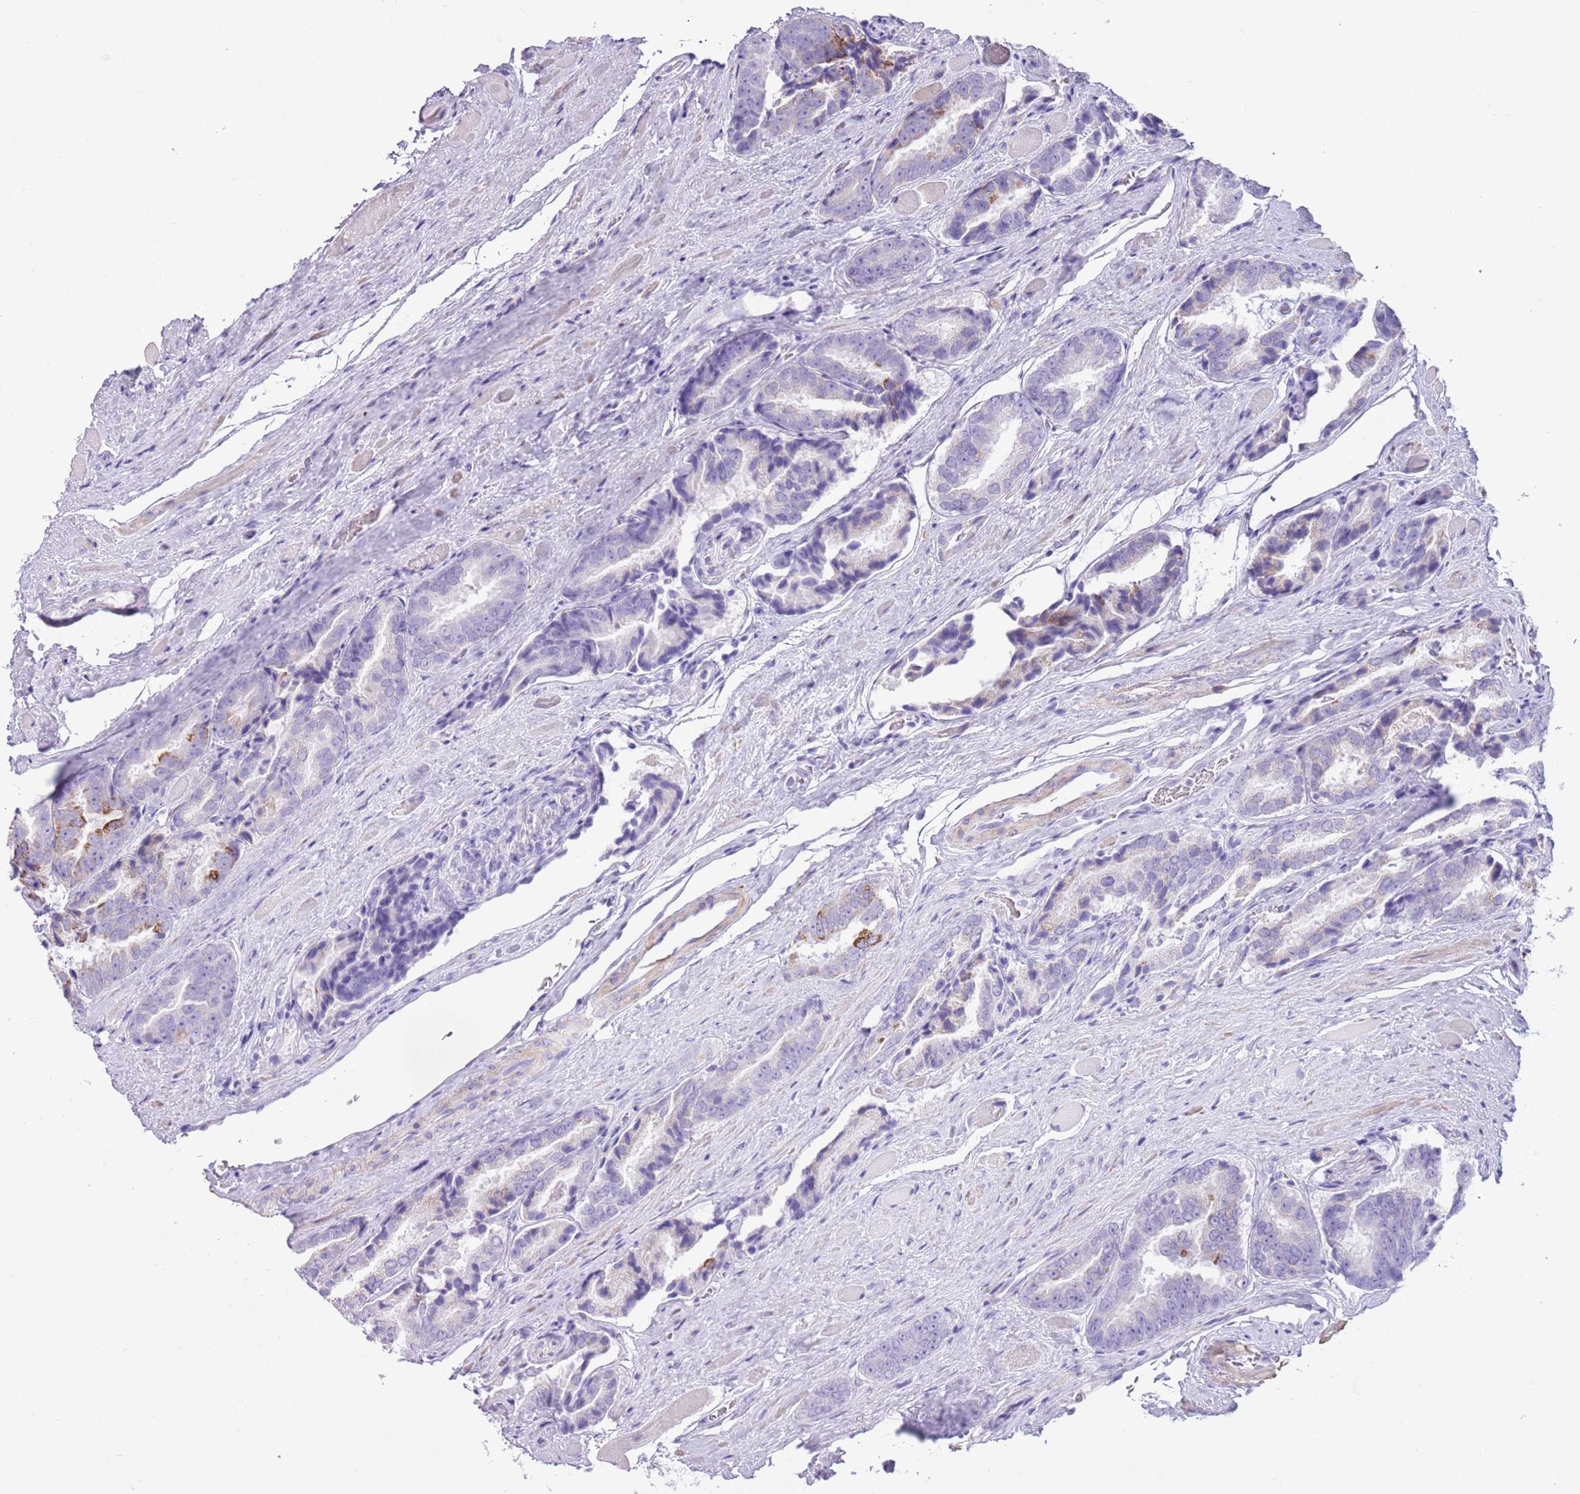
{"staining": {"intensity": "negative", "quantity": "none", "location": "none"}, "tissue": "prostate cancer", "cell_type": "Tumor cells", "image_type": "cancer", "snomed": [{"axis": "morphology", "description": "Adenocarcinoma, High grade"}, {"axis": "topography", "description": "Prostate"}], "caption": "High power microscopy histopathology image of an immunohistochemistry photomicrograph of prostate cancer (adenocarcinoma (high-grade)), revealing no significant expression in tumor cells.", "gene": "SLC7A14", "patient": {"sex": "male", "age": 72}}